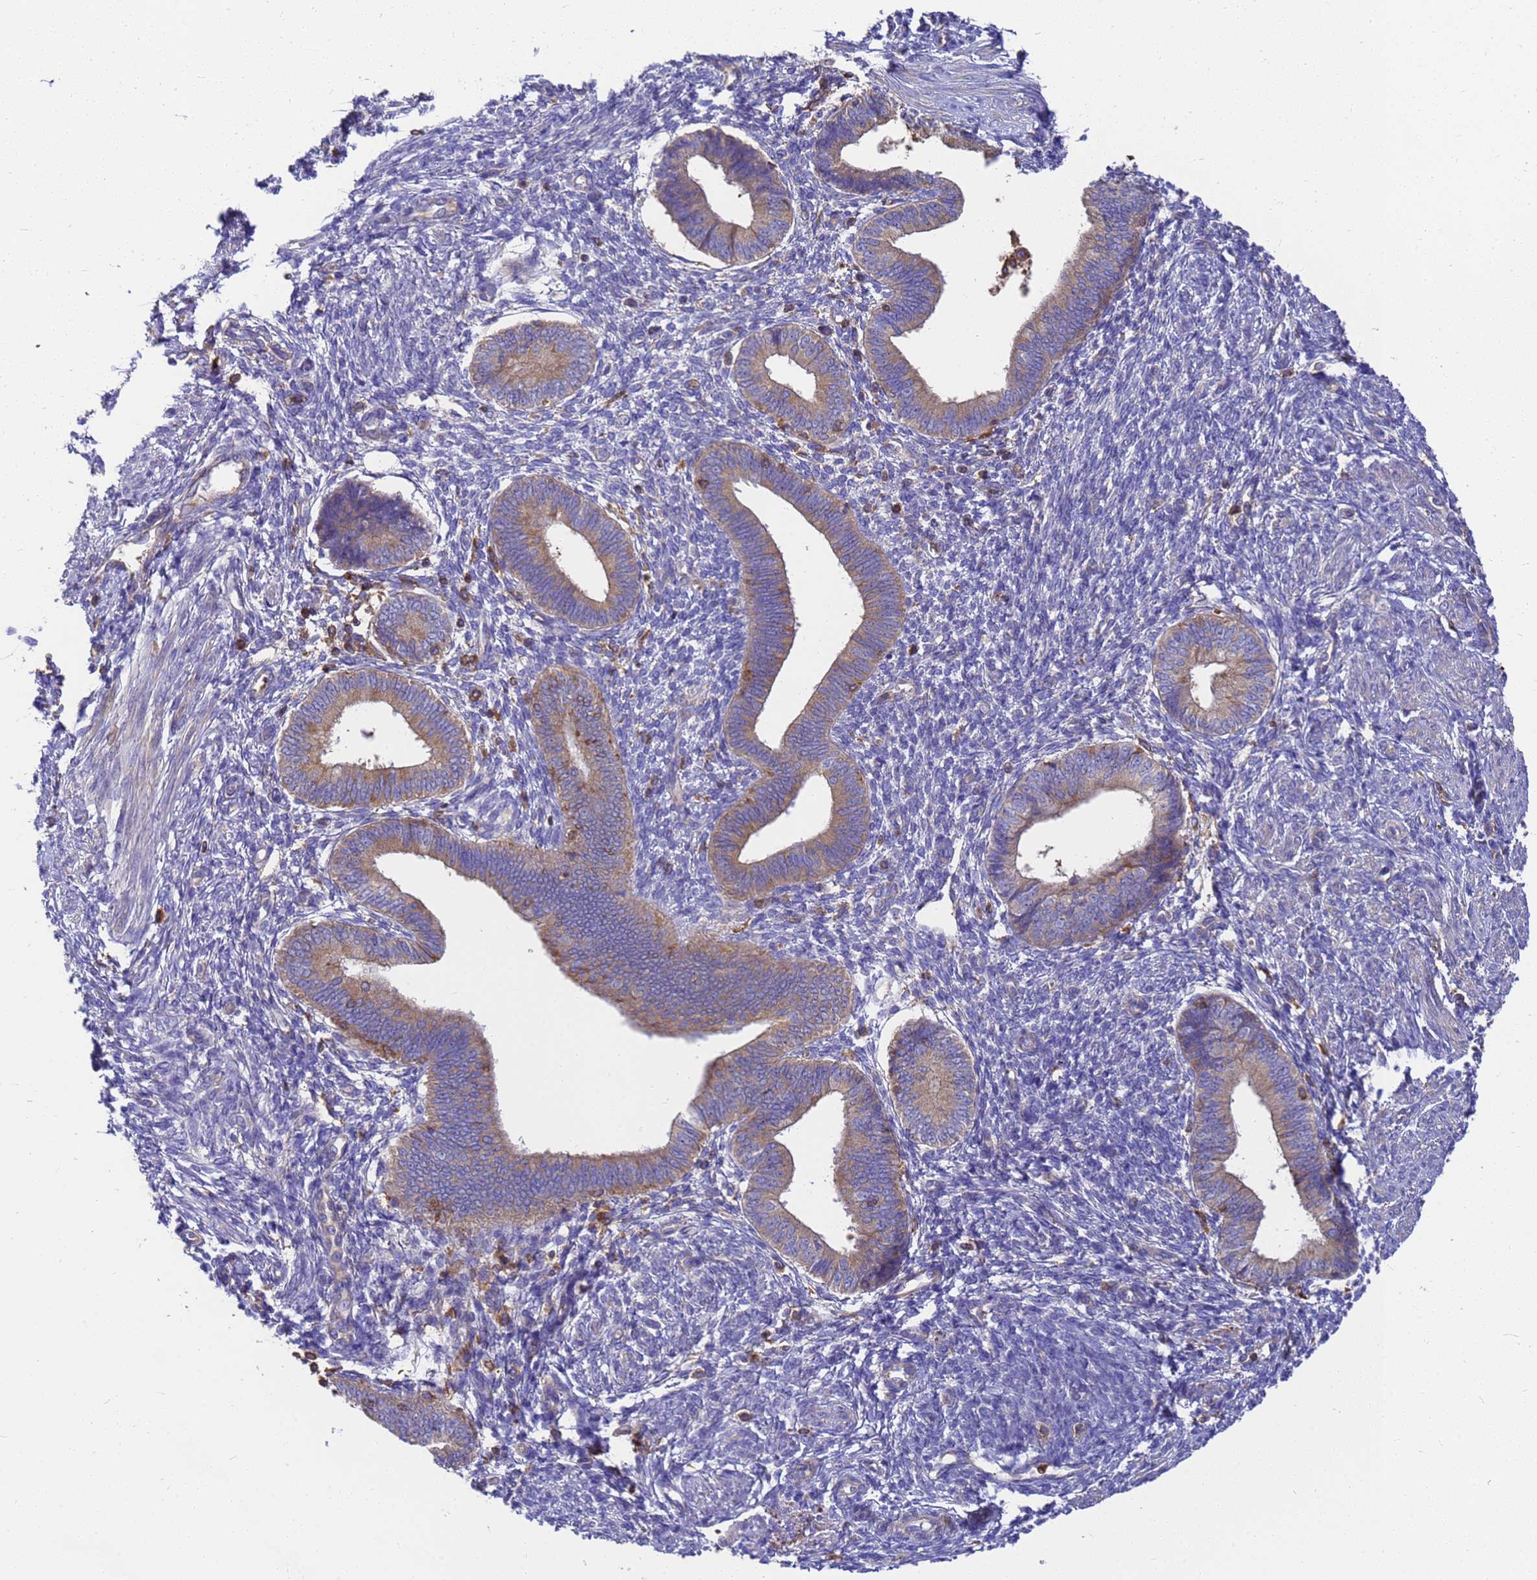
{"staining": {"intensity": "negative", "quantity": "none", "location": "none"}, "tissue": "endometrium", "cell_type": "Cells in endometrial stroma", "image_type": "normal", "snomed": [{"axis": "morphology", "description": "Normal tissue, NOS"}, {"axis": "topography", "description": "Endometrium"}], "caption": "High magnification brightfield microscopy of normal endometrium stained with DAB (3,3'-diaminobenzidine) (brown) and counterstained with hematoxylin (blue): cells in endometrial stroma show no significant expression.", "gene": "ZNF235", "patient": {"sex": "female", "age": 46}}